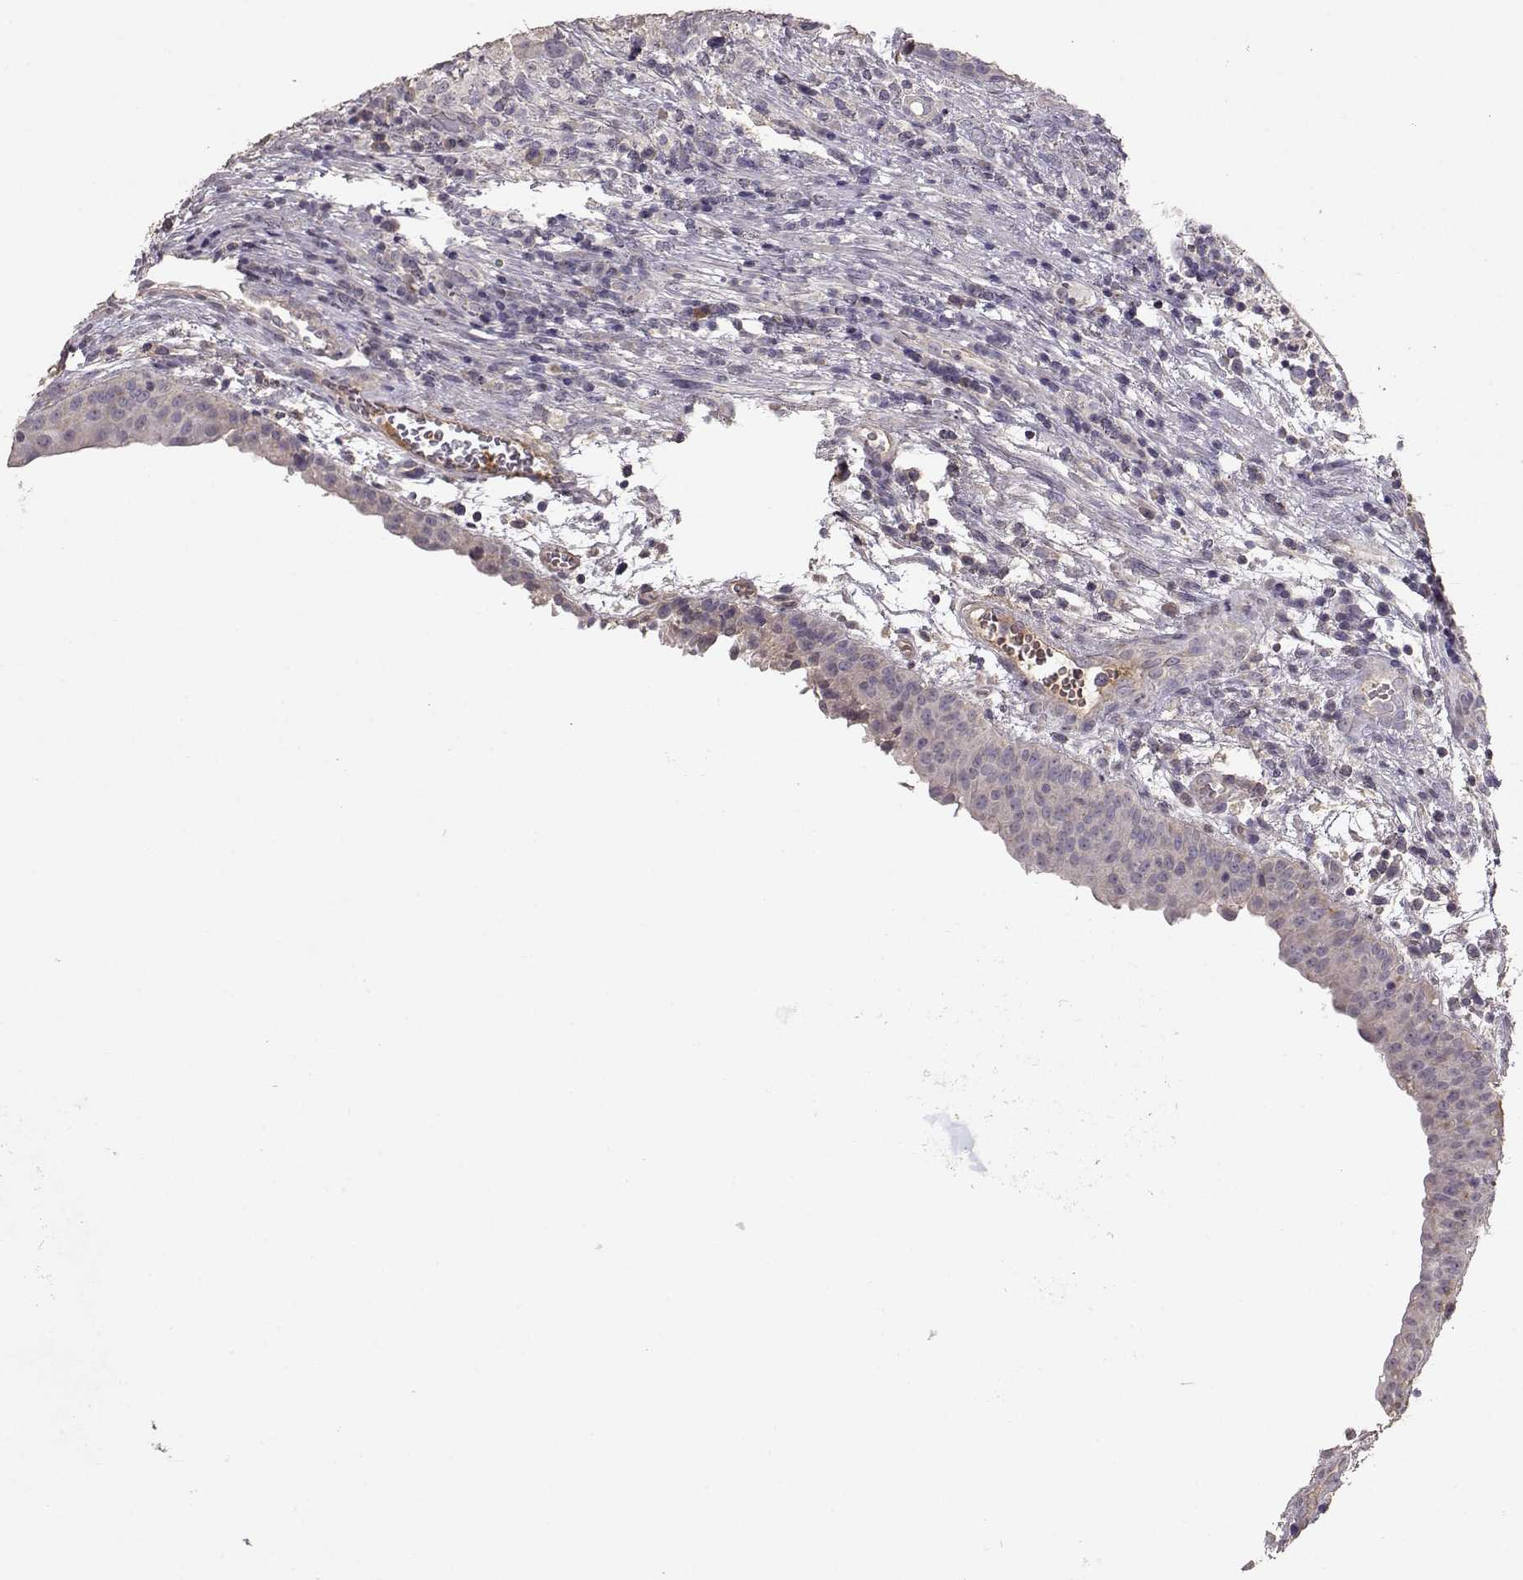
{"staining": {"intensity": "weak", "quantity": "<25%", "location": "cytoplasmic/membranous"}, "tissue": "urothelial cancer", "cell_type": "Tumor cells", "image_type": "cancer", "snomed": [{"axis": "morphology", "description": "Urothelial carcinoma, High grade"}, {"axis": "topography", "description": "Urinary bladder"}], "caption": "This is an immunohistochemistry image of human urothelial cancer. There is no positivity in tumor cells.", "gene": "PMCH", "patient": {"sex": "male", "age": 60}}